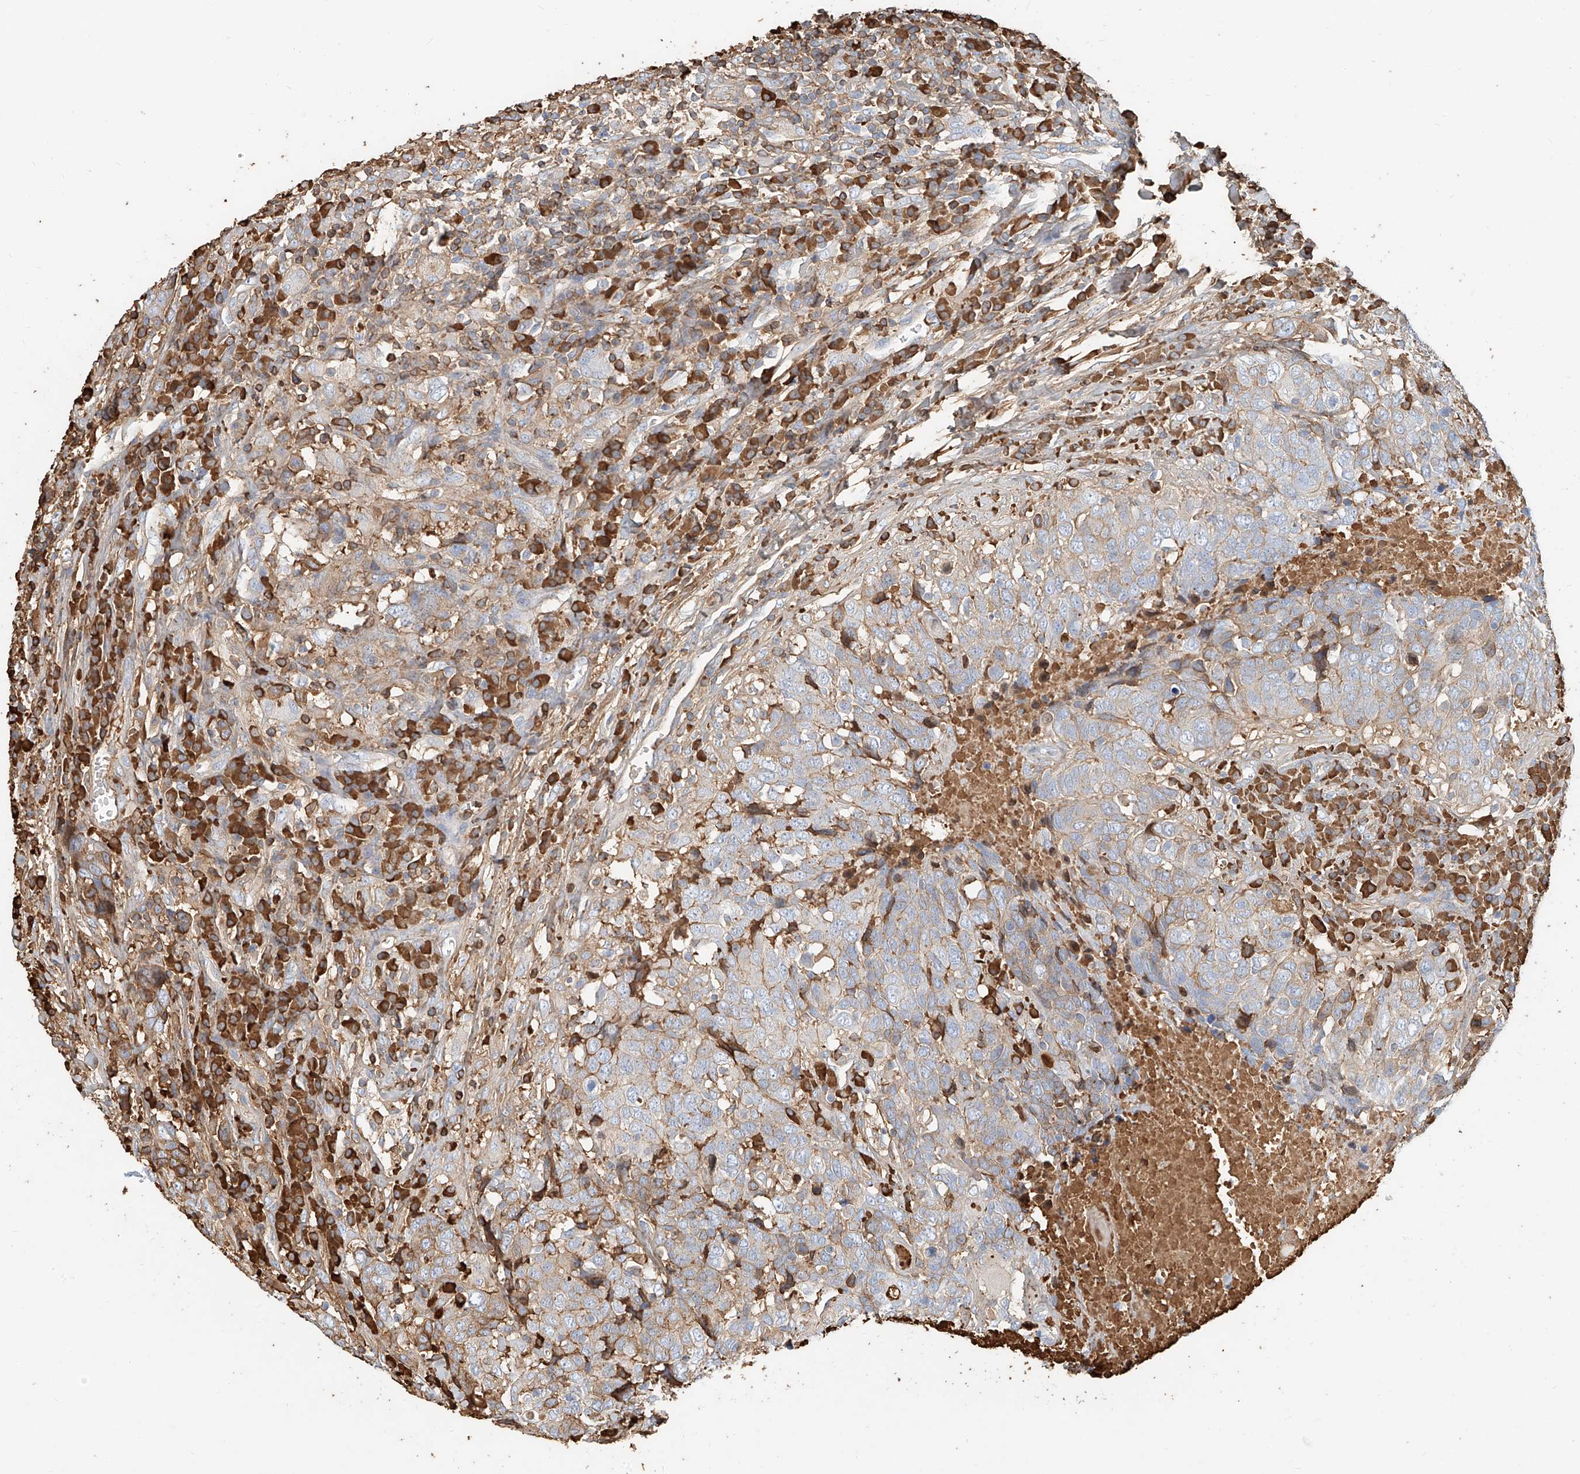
{"staining": {"intensity": "weak", "quantity": "<25%", "location": "cytoplasmic/membranous"}, "tissue": "head and neck cancer", "cell_type": "Tumor cells", "image_type": "cancer", "snomed": [{"axis": "morphology", "description": "Squamous cell carcinoma, NOS"}, {"axis": "topography", "description": "Head-Neck"}], "caption": "This is a image of IHC staining of head and neck cancer, which shows no positivity in tumor cells.", "gene": "ZFP30", "patient": {"sex": "male", "age": 66}}